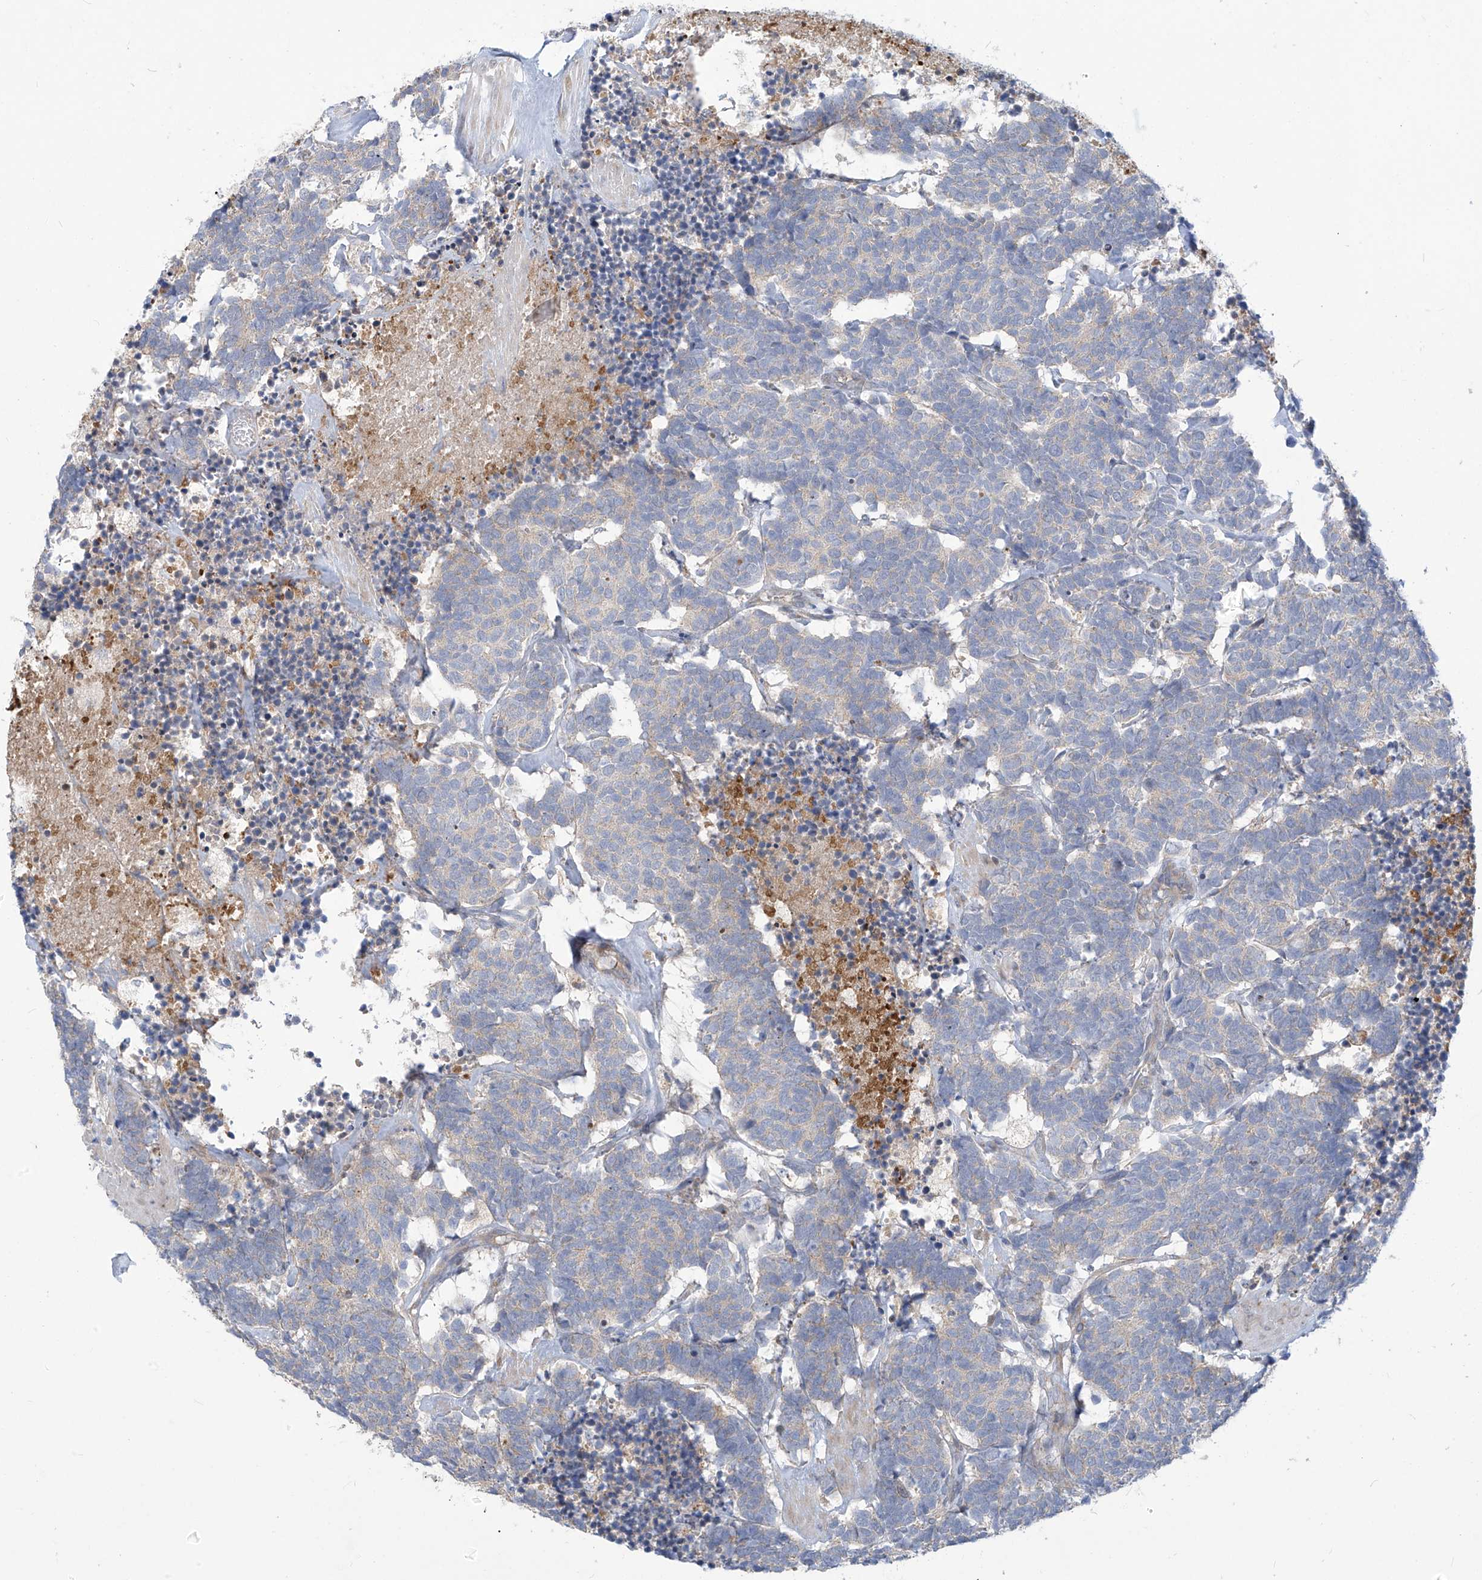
{"staining": {"intensity": "weak", "quantity": "<25%", "location": "cytoplasmic/membranous"}, "tissue": "carcinoid", "cell_type": "Tumor cells", "image_type": "cancer", "snomed": [{"axis": "morphology", "description": "Carcinoma, NOS"}, {"axis": "morphology", "description": "Carcinoid, malignant, NOS"}, {"axis": "topography", "description": "Urinary bladder"}], "caption": "The micrograph displays no staining of tumor cells in carcinoid.", "gene": "ADAT2", "patient": {"sex": "male", "age": 57}}